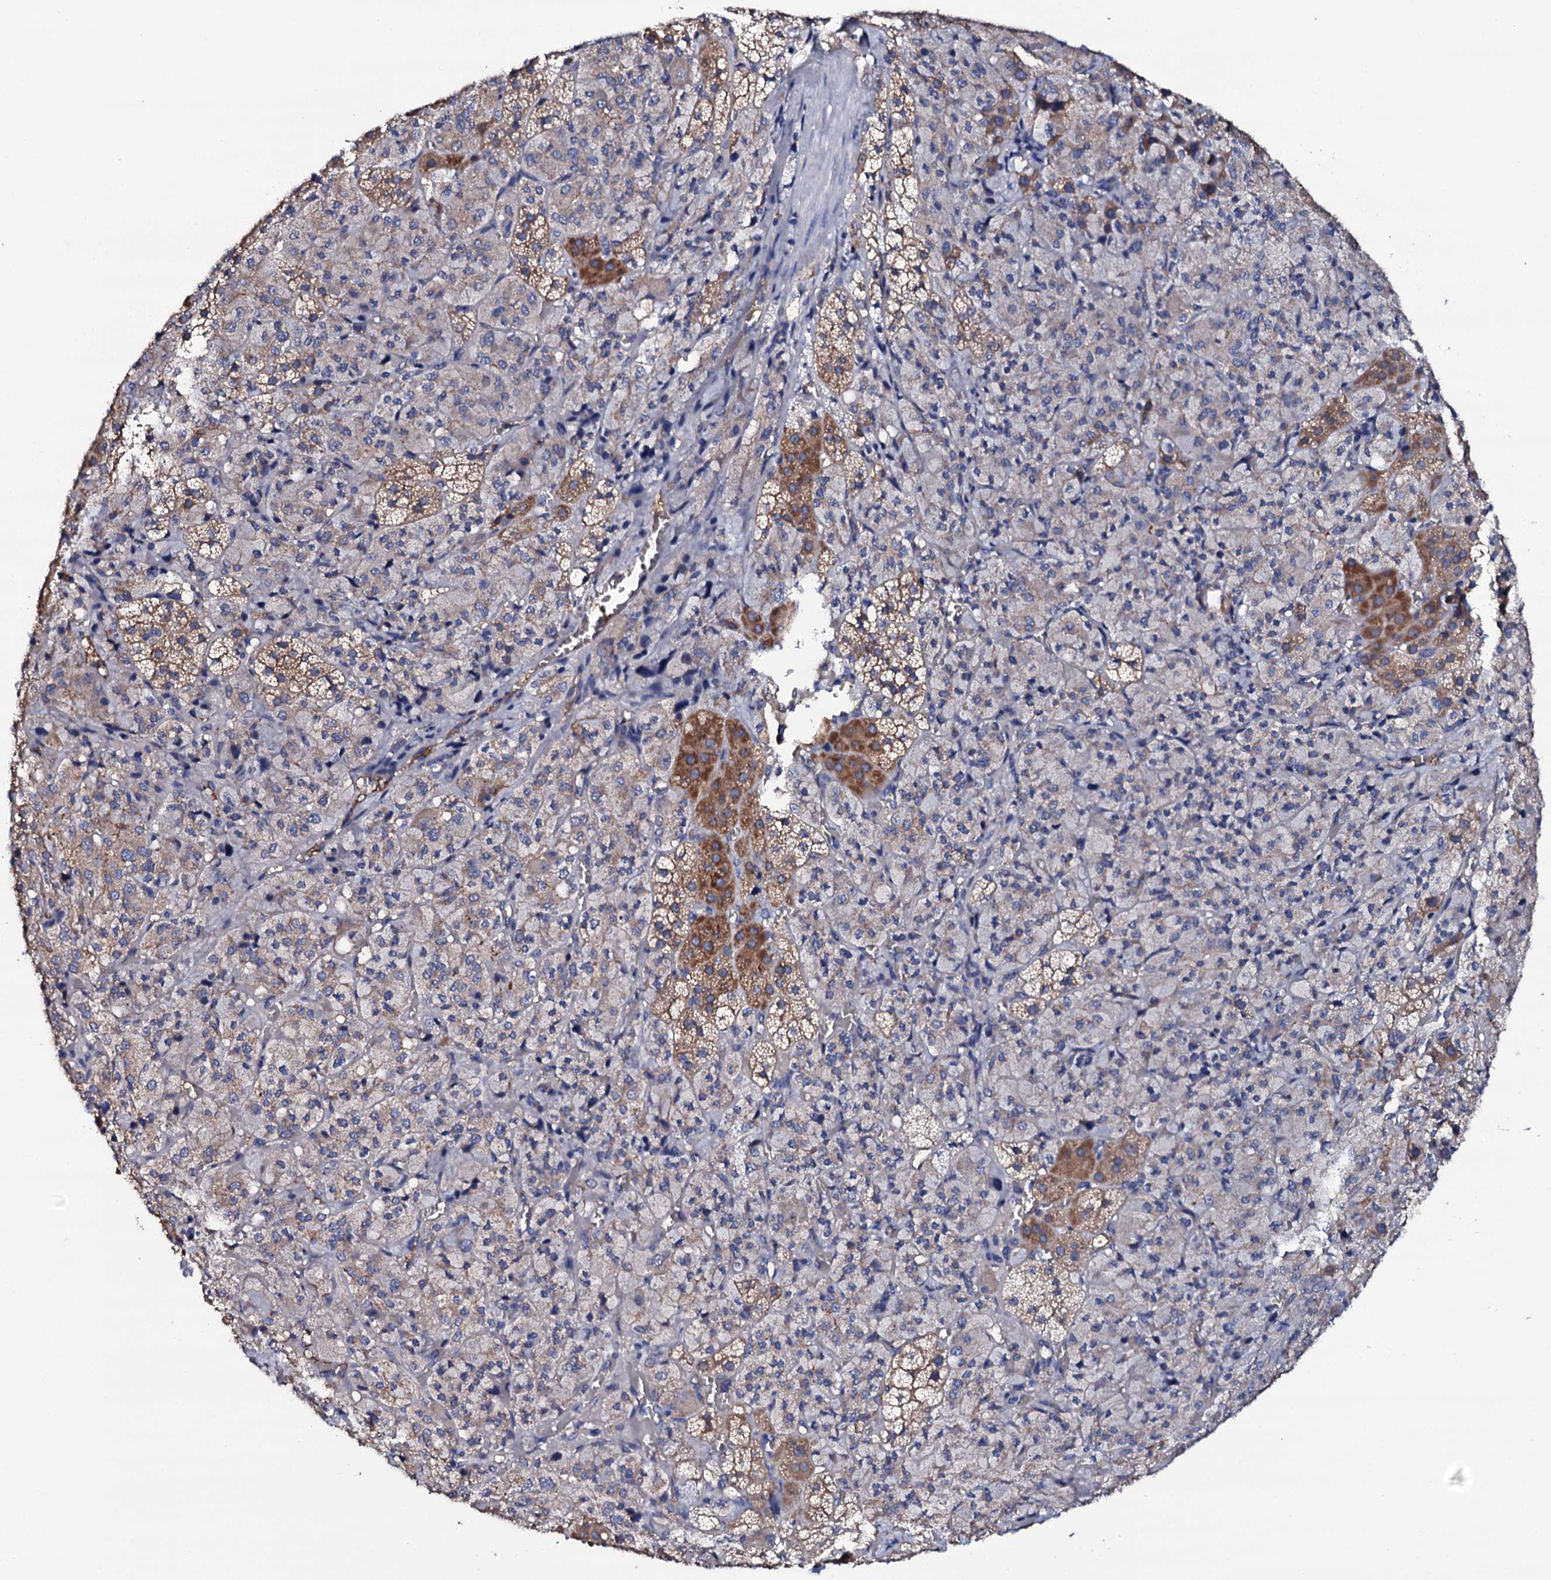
{"staining": {"intensity": "moderate", "quantity": "25%-75%", "location": "cytoplasmic/membranous"}, "tissue": "adrenal gland", "cell_type": "Glandular cells", "image_type": "normal", "snomed": [{"axis": "morphology", "description": "Normal tissue, NOS"}, {"axis": "topography", "description": "Adrenal gland"}], "caption": "This is an image of IHC staining of normal adrenal gland, which shows moderate staining in the cytoplasmic/membranous of glandular cells.", "gene": "TCAF2C", "patient": {"sex": "female", "age": 44}}